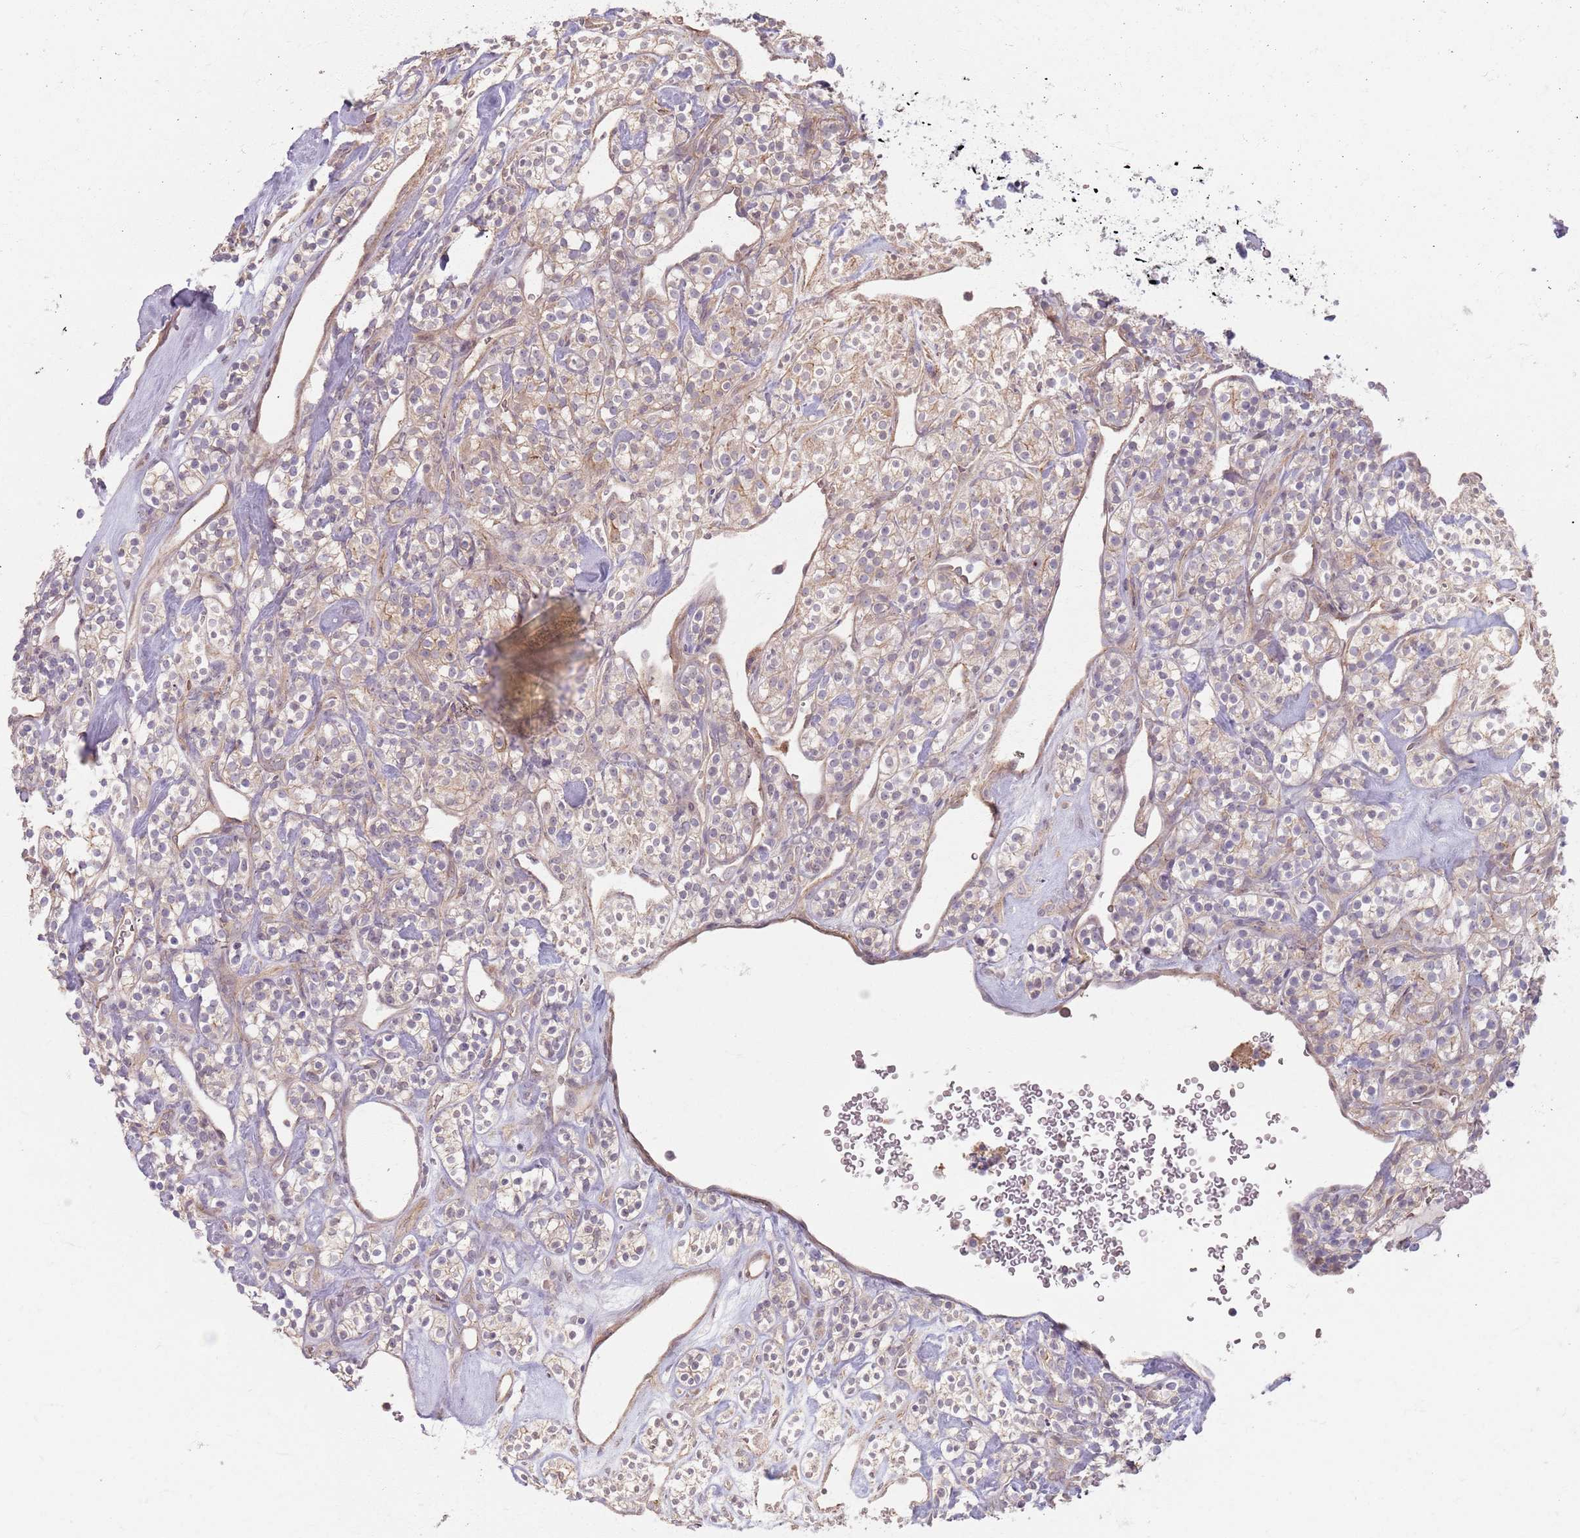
{"staining": {"intensity": "weak", "quantity": "25%-75%", "location": "cytoplasmic/membranous"}, "tissue": "renal cancer", "cell_type": "Tumor cells", "image_type": "cancer", "snomed": [{"axis": "morphology", "description": "Adenocarcinoma, NOS"}, {"axis": "topography", "description": "Kidney"}], "caption": "Renal adenocarcinoma stained with a protein marker displays weak staining in tumor cells.", "gene": "KCNA5", "patient": {"sex": "male", "age": 77}}